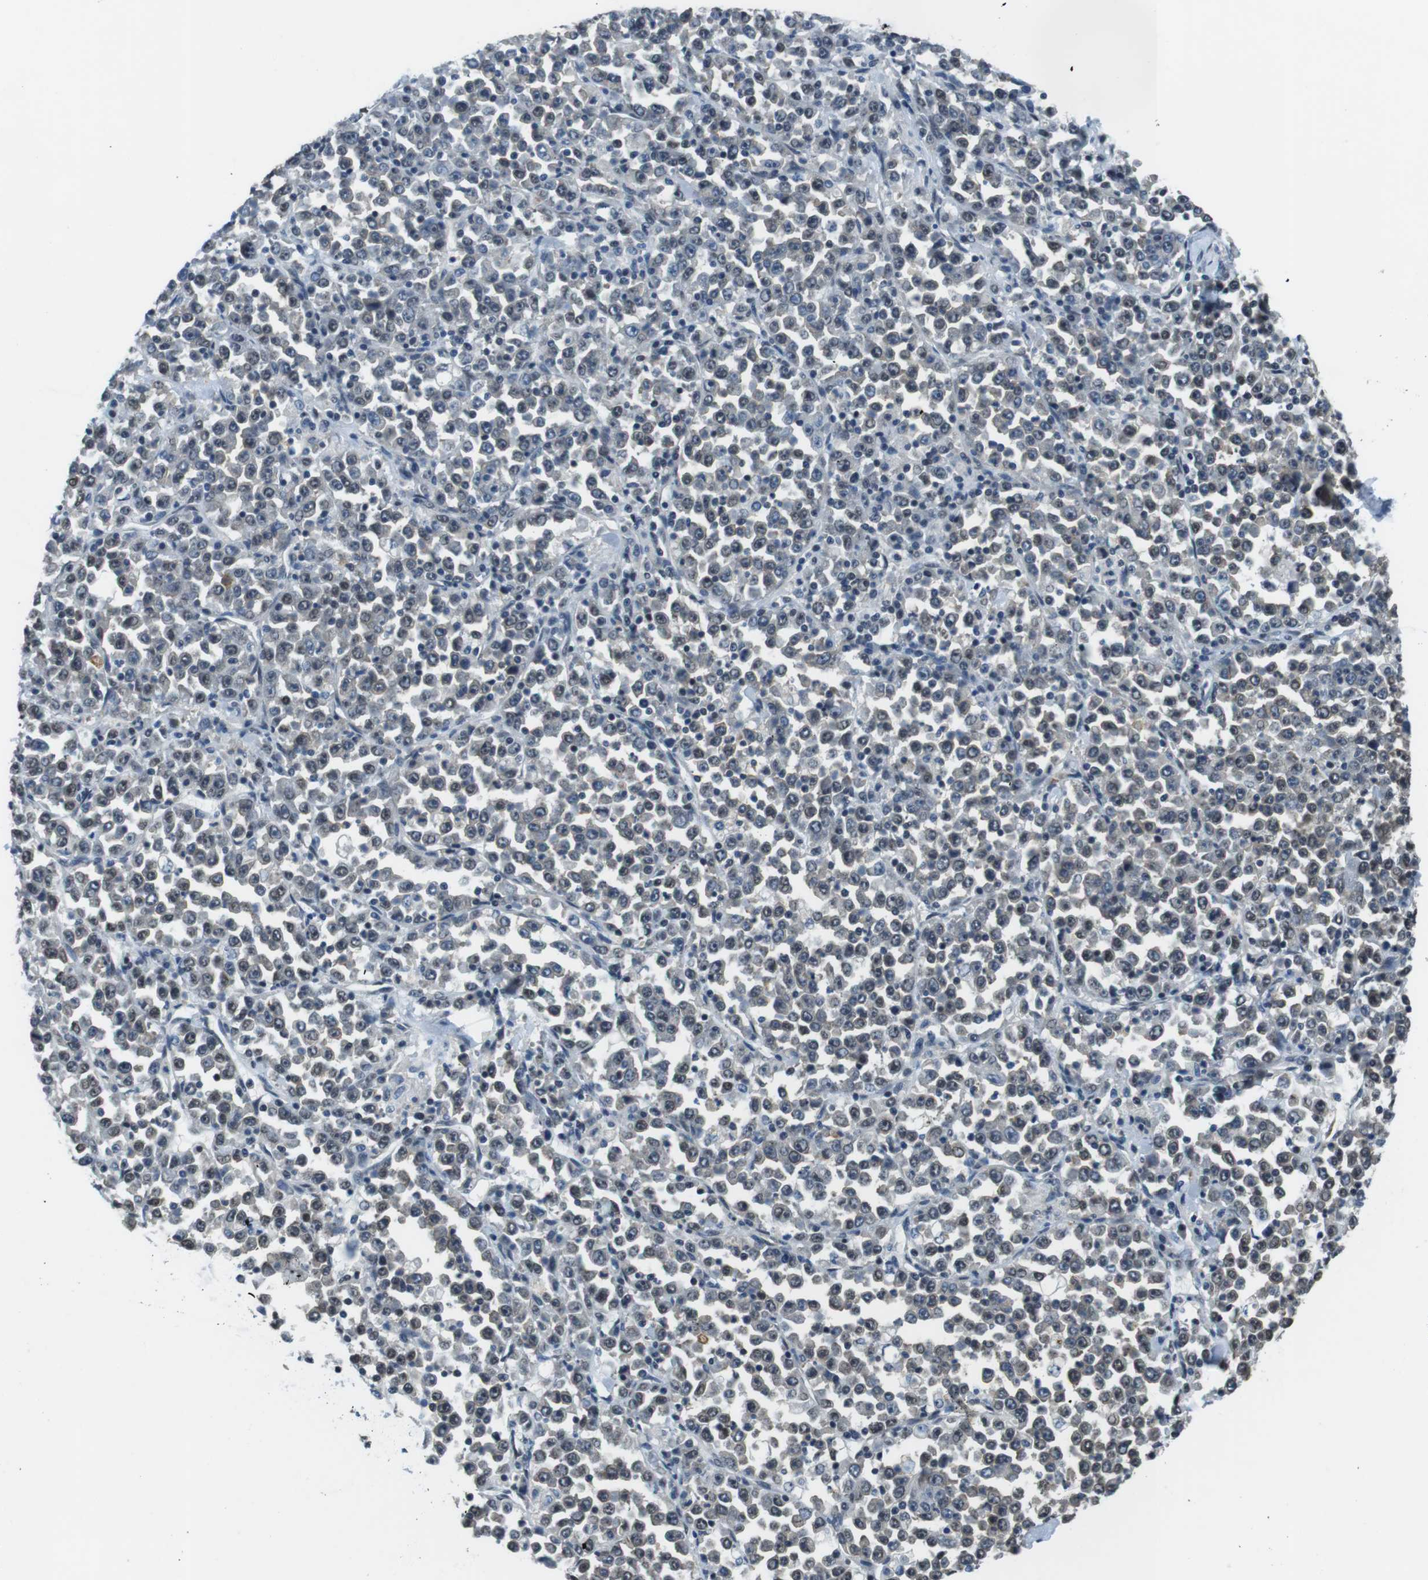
{"staining": {"intensity": "negative", "quantity": "none", "location": "none"}, "tissue": "stomach cancer", "cell_type": "Tumor cells", "image_type": "cancer", "snomed": [{"axis": "morphology", "description": "Normal tissue, NOS"}, {"axis": "morphology", "description": "Adenocarcinoma, NOS"}, {"axis": "topography", "description": "Stomach, upper"}, {"axis": "topography", "description": "Stomach"}], "caption": "IHC image of human adenocarcinoma (stomach) stained for a protein (brown), which exhibits no staining in tumor cells.", "gene": "NEK4", "patient": {"sex": "male", "age": 59}}